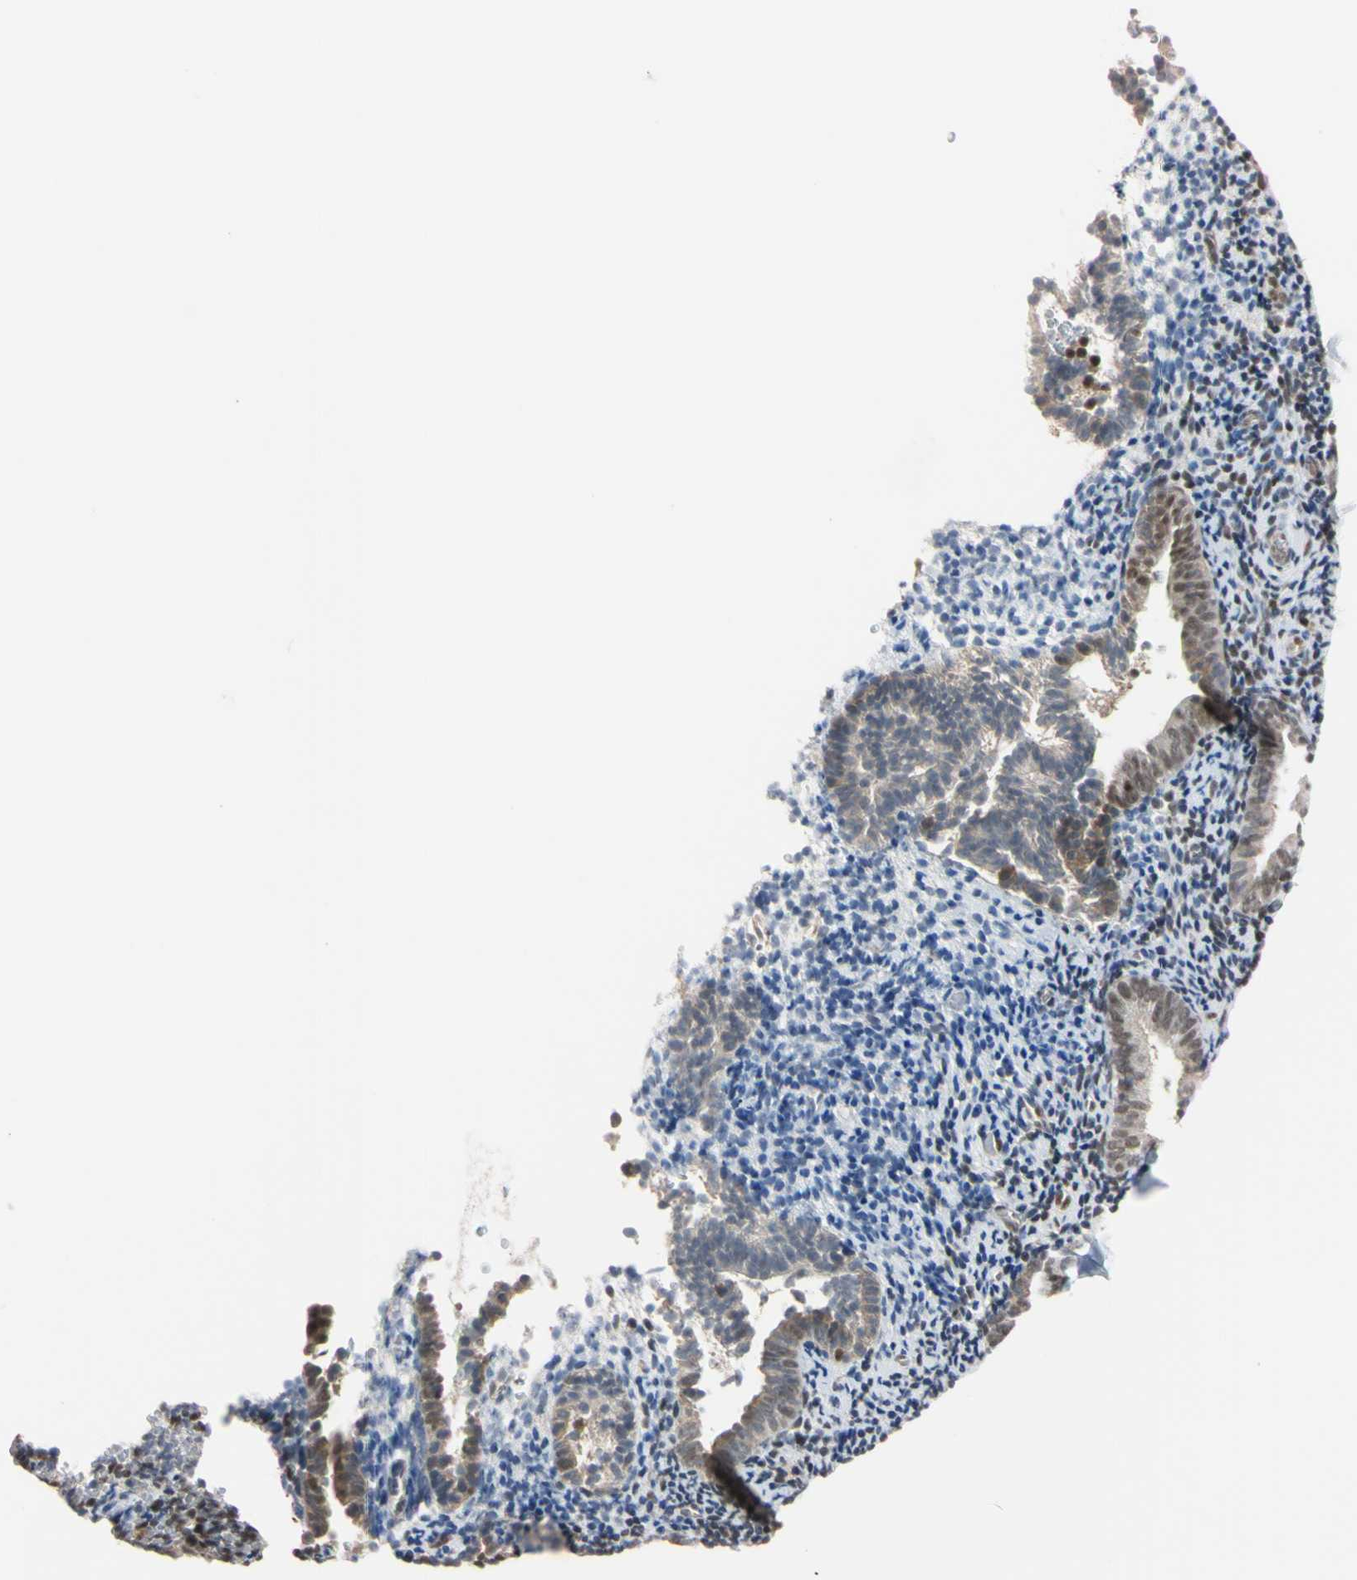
{"staining": {"intensity": "weak", "quantity": "25%-75%", "location": "nuclear"}, "tissue": "endometrium", "cell_type": "Cells in endometrial stroma", "image_type": "normal", "snomed": [{"axis": "morphology", "description": "Normal tissue, NOS"}, {"axis": "topography", "description": "Endometrium"}], "caption": "A photomicrograph of human endometrium stained for a protein shows weak nuclear brown staining in cells in endometrial stroma. (DAB = brown stain, brightfield microscopy at high magnification).", "gene": "UBE2I", "patient": {"sex": "female", "age": 51}}